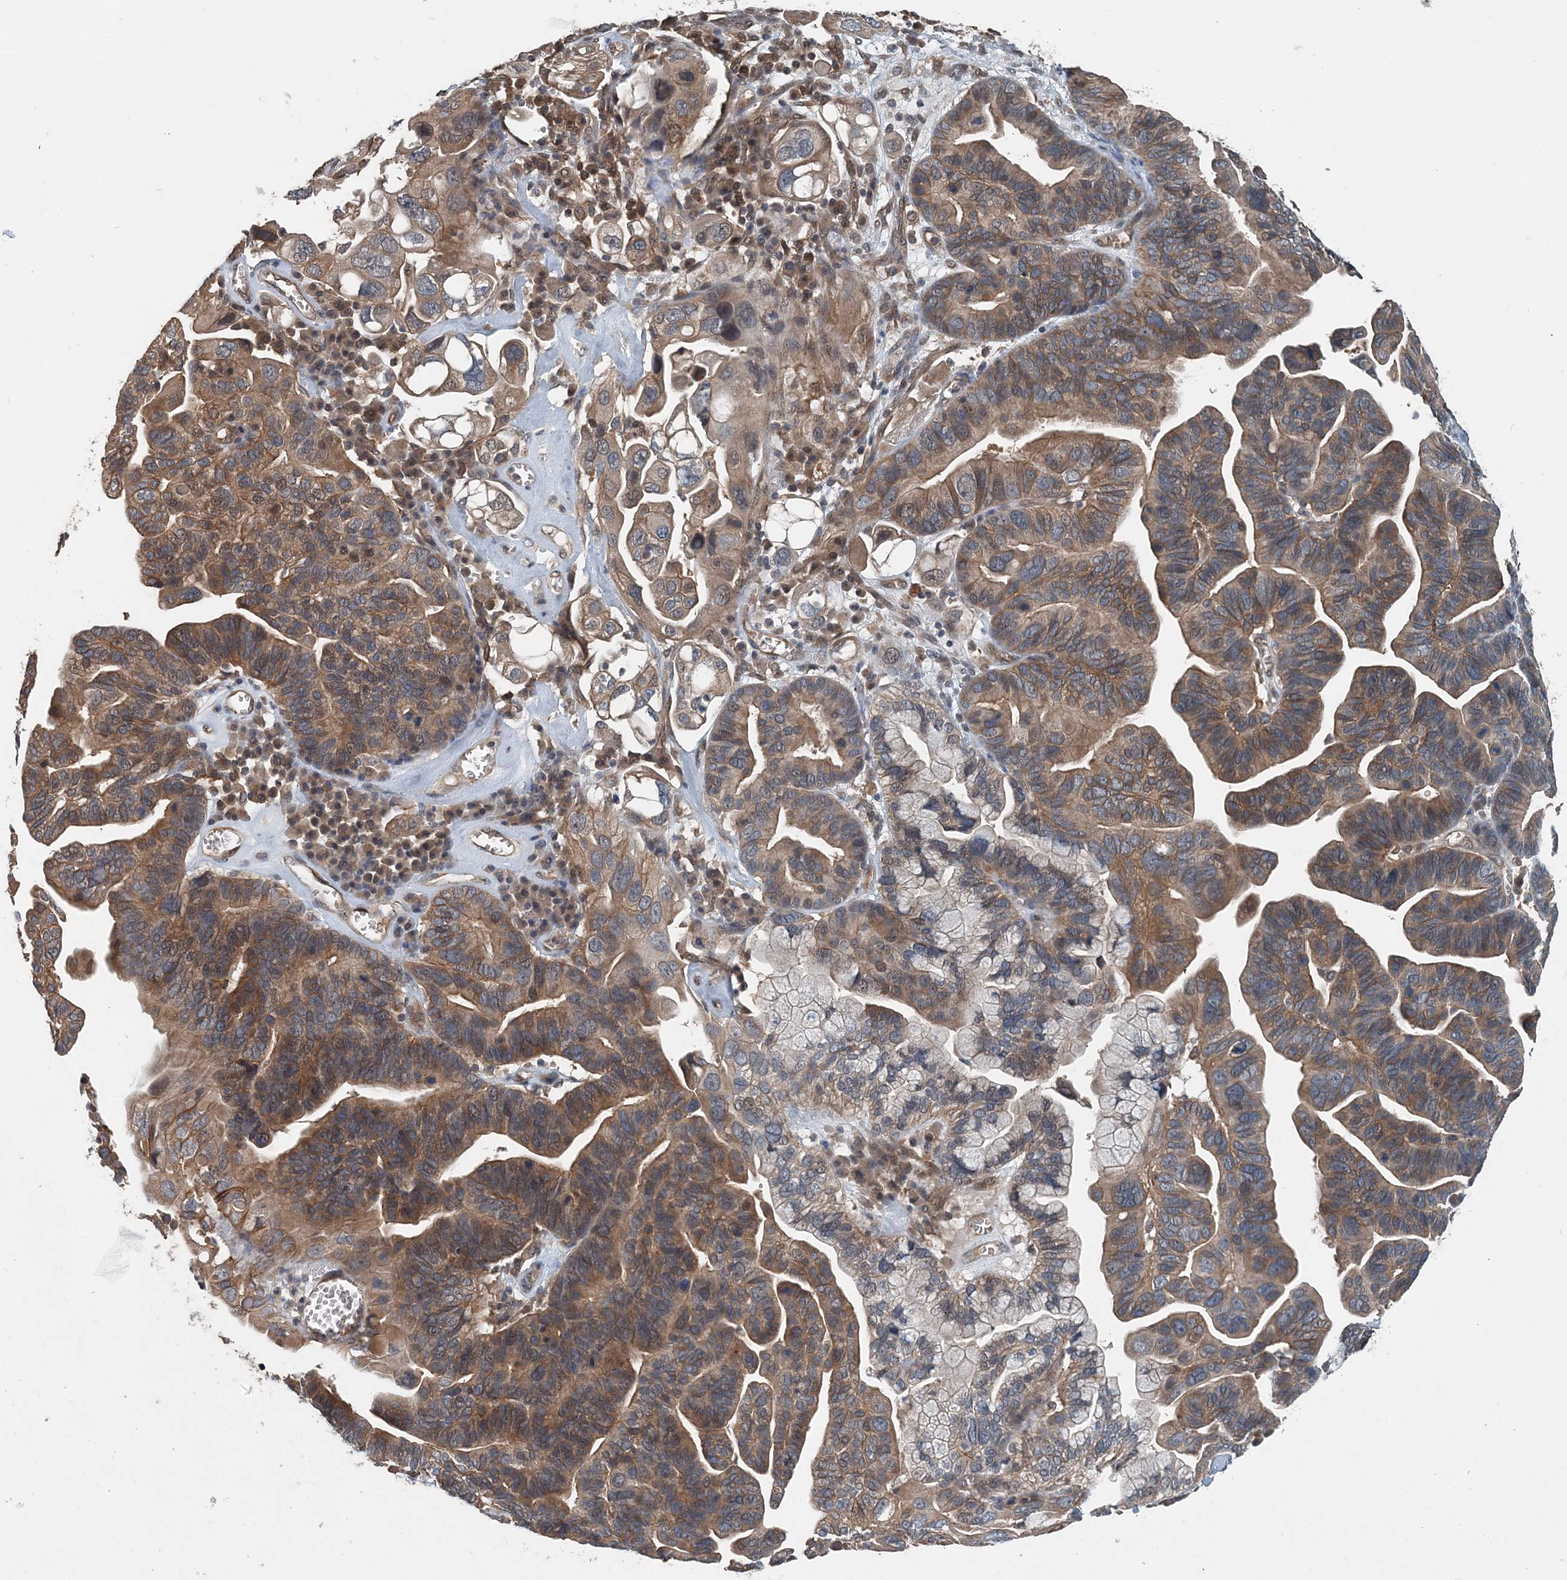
{"staining": {"intensity": "moderate", "quantity": ">75%", "location": "cytoplasmic/membranous"}, "tissue": "ovarian cancer", "cell_type": "Tumor cells", "image_type": "cancer", "snomed": [{"axis": "morphology", "description": "Cystadenocarcinoma, serous, NOS"}, {"axis": "topography", "description": "Ovary"}], "caption": "Ovarian cancer (serous cystadenocarcinoma) stained with a protein marker shows moderate staining in tumor cells.", "gene": "SMPD3", "patient": {"sex": "female", "age": 56}}